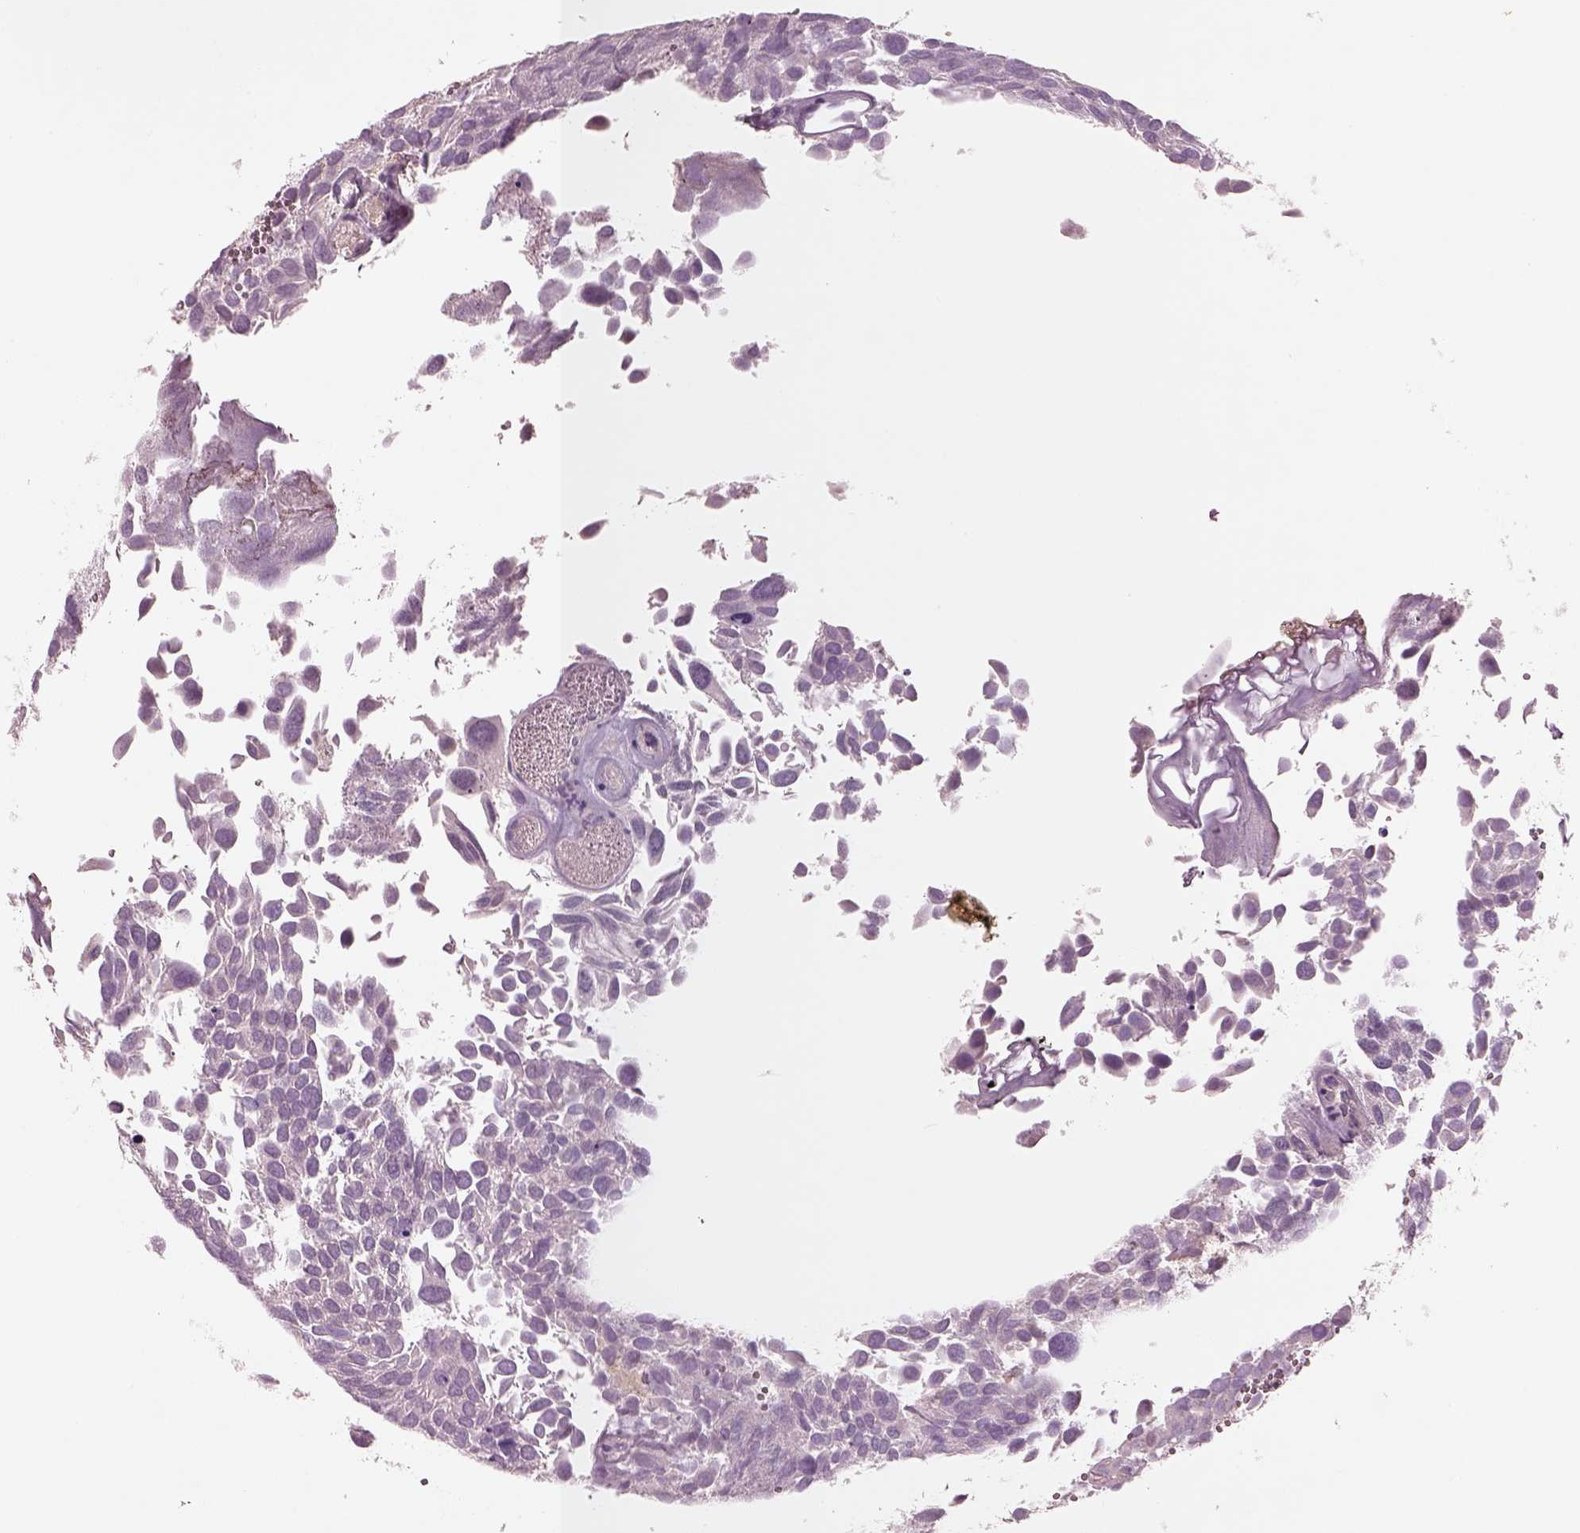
{"staining": {"intensity": "negative", "quantity": "none", "location": "none"}, "tissue": "urothelial cancer", "cell_type": "Tumor cells", "image_type": "cancer", "snomed": [{"axis": "morphology", "description": "Urothelial carcinoma, Low grade"}, {"axis": "topography", "description": "Urinary bladder"}], "caption": "High power microscopy image of an IHC photomicrograph of urothelial carcinoma (low-grade), revealing no significant staining in tumor cells.", "gene": "DUOXA2", "patient": {"sex": "female", "age": 69}}